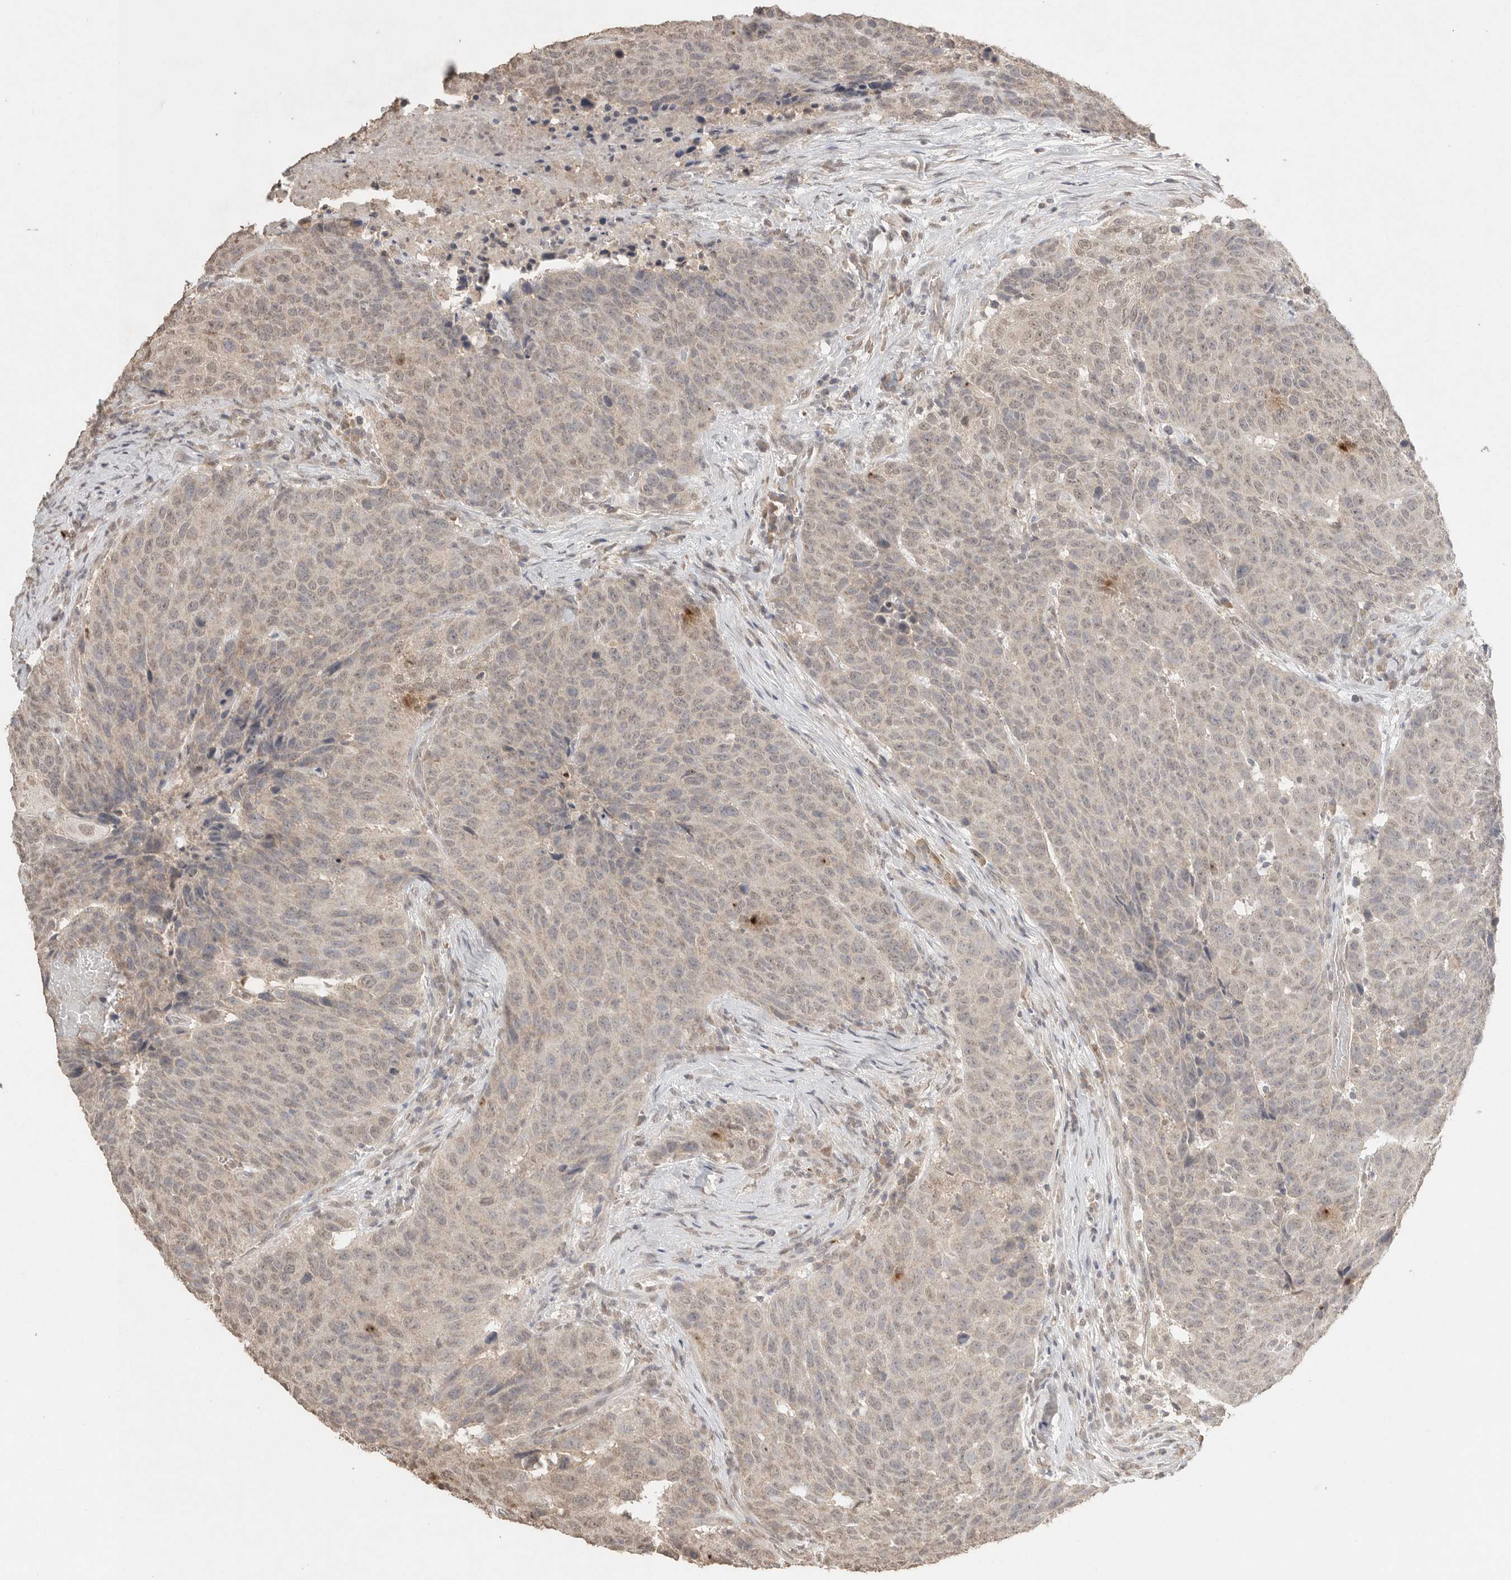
{"staining": {"intensity": "negative", "quantity": "none", "location": "none"}, "tissue": "head and neck cancer", "cell_type": "Tumor cells", "image_type": "cancer", "snomed": [{"axis": "morphology", "description": "Squamous cell carcinoma, NOS"}, {"axis": "topography", "description": "Head-Neck"}], "caption": "DAB (3,3'-diaminobenzidine) immunohistochemical staining of human head and neck squamous cell carcinoma shows no significant staining in tumor cells.", "gene": "KLK5", "patient": {"sex": "male", "age": 66}}